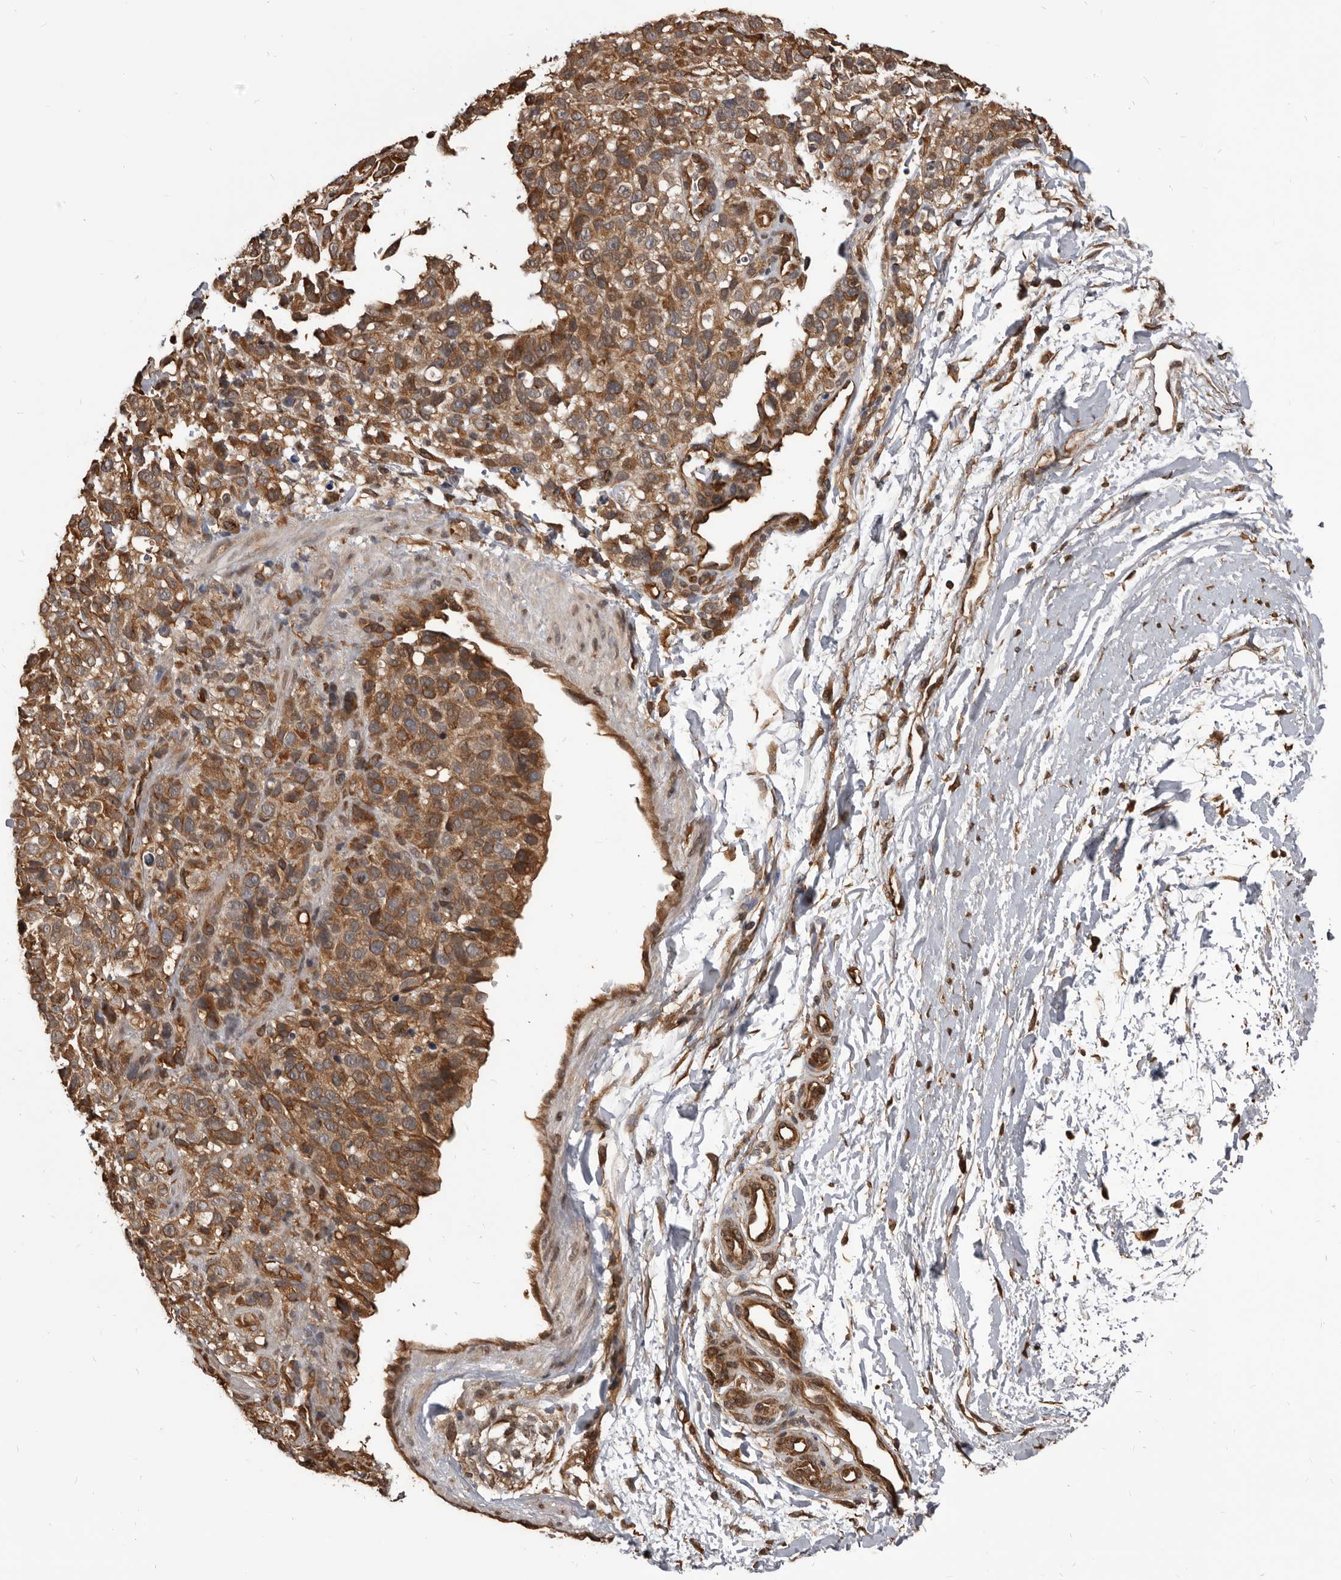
{"staining": {"intensity": "moderate", "quantity": ">75%", "location": "cytoplasmic/membranous"}, "tissue": "melanoma", "cell_type": "Tumor cells", "image_type": "cancer", "snomed": [{"axis": "morphology", "description": "Malignant melanoma, Metastatic site"}, {"axis": "topography", "description": "Skin"}], "caption": "This is a micrograph of immunohistochemistry staining of malignant melanoma (metastatic site), which shows moderate expression in the cytoplasmic/membranous of tumor cells.", "gene": "ADAMTS20", "patient": {"sex": "female", "age": 72}}